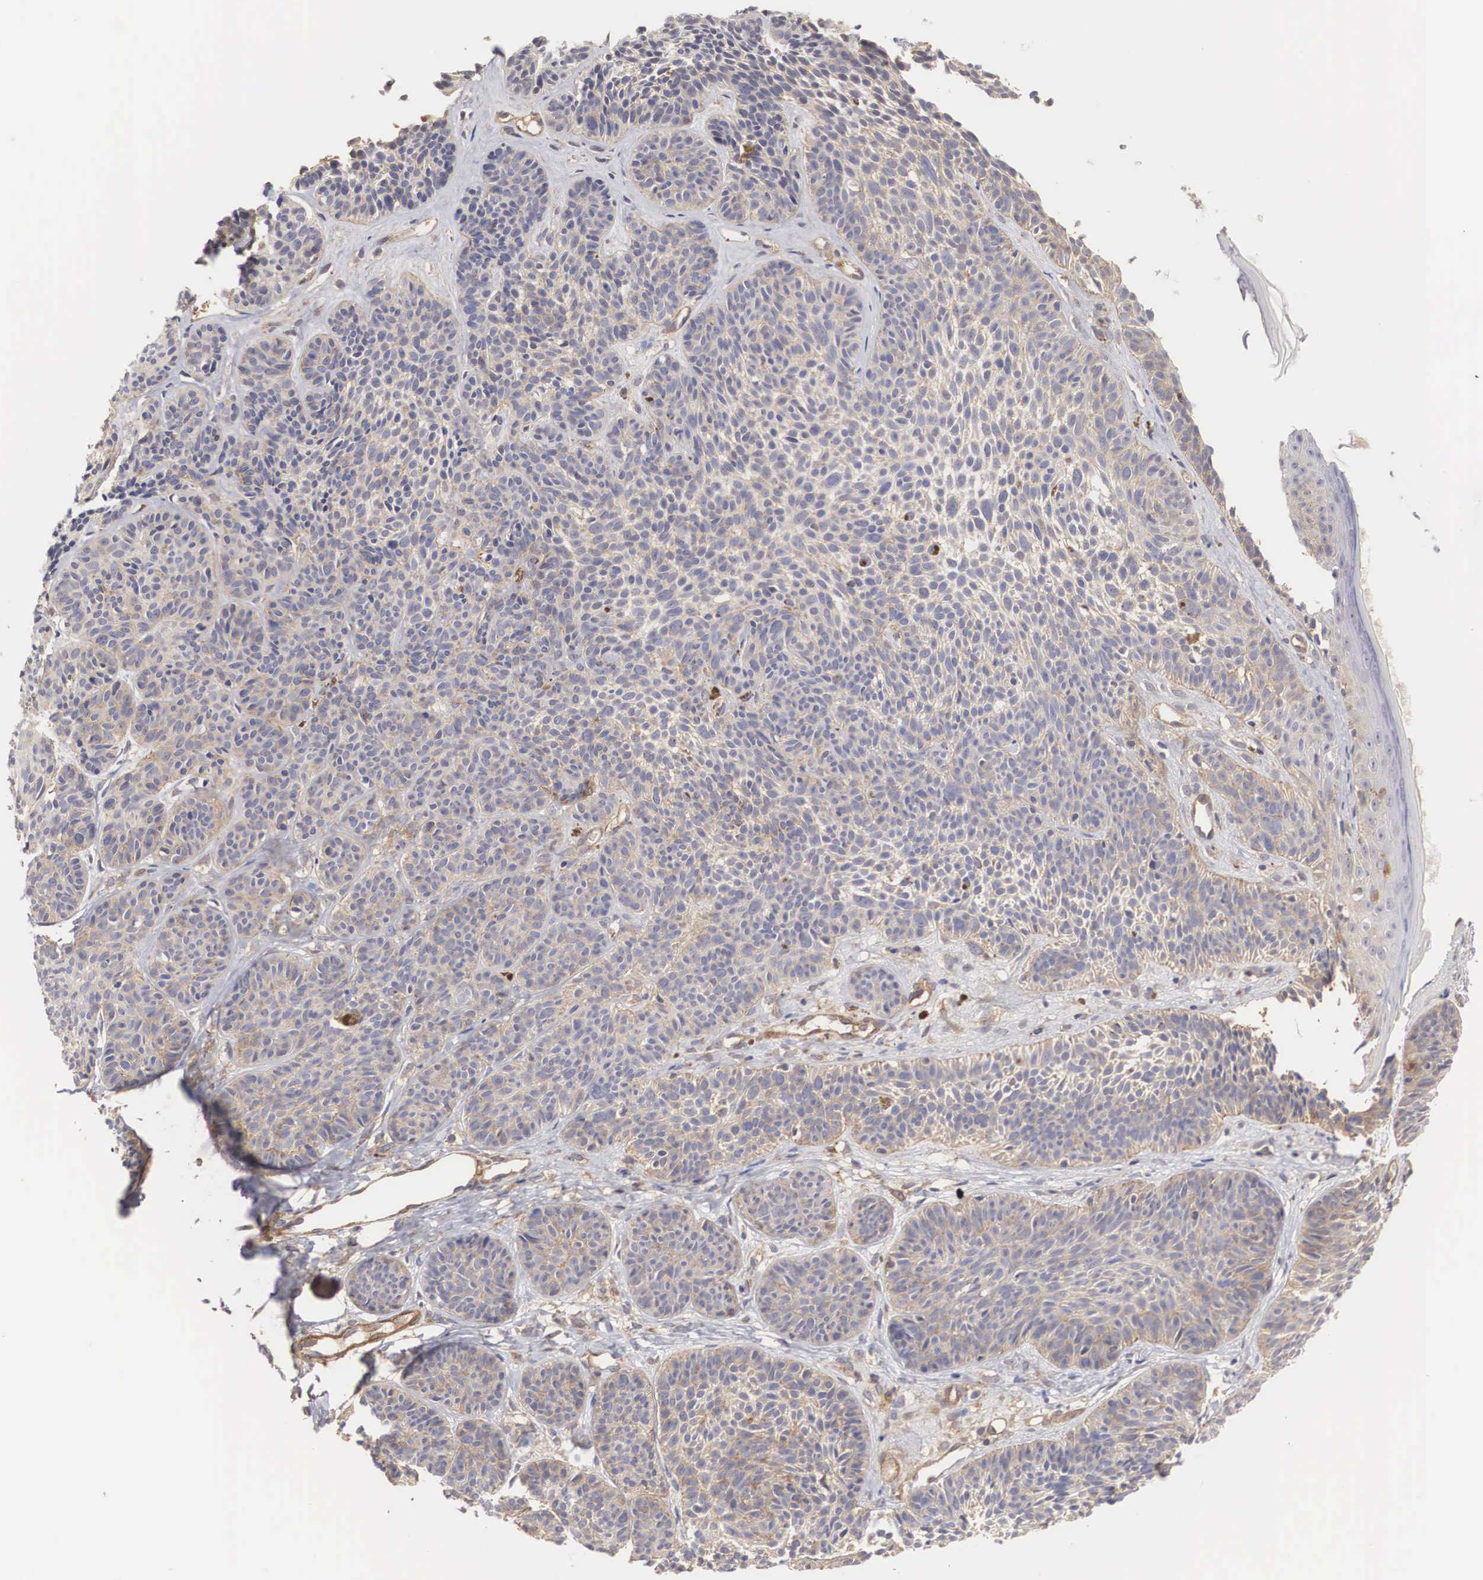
{"staining": {"intensity": "weak", "quantity": ">75%", "location": "cytoplasmic/membranous"}, "tissue": "skin cancer", "cell_type": "Tumor cells", "image_type": "cancer", "snomed": [{"axis": "morphology", "description": "Basal cell carcinoma"}, {"axis": "topography", "description": "Skin"}], "caption": "Protein staining of skin cancer (basal cell carcinoma) tissue shows weak cytoplasmic/membranous positivity in approximately >75% of tumor cells. The staining was performed using DAB, with brown indicating positive protein expression. Nuclei are stained blue with hematoxylin.", "gene": "ARMCX4", "patient": {"sex": "female", "age": 62}}